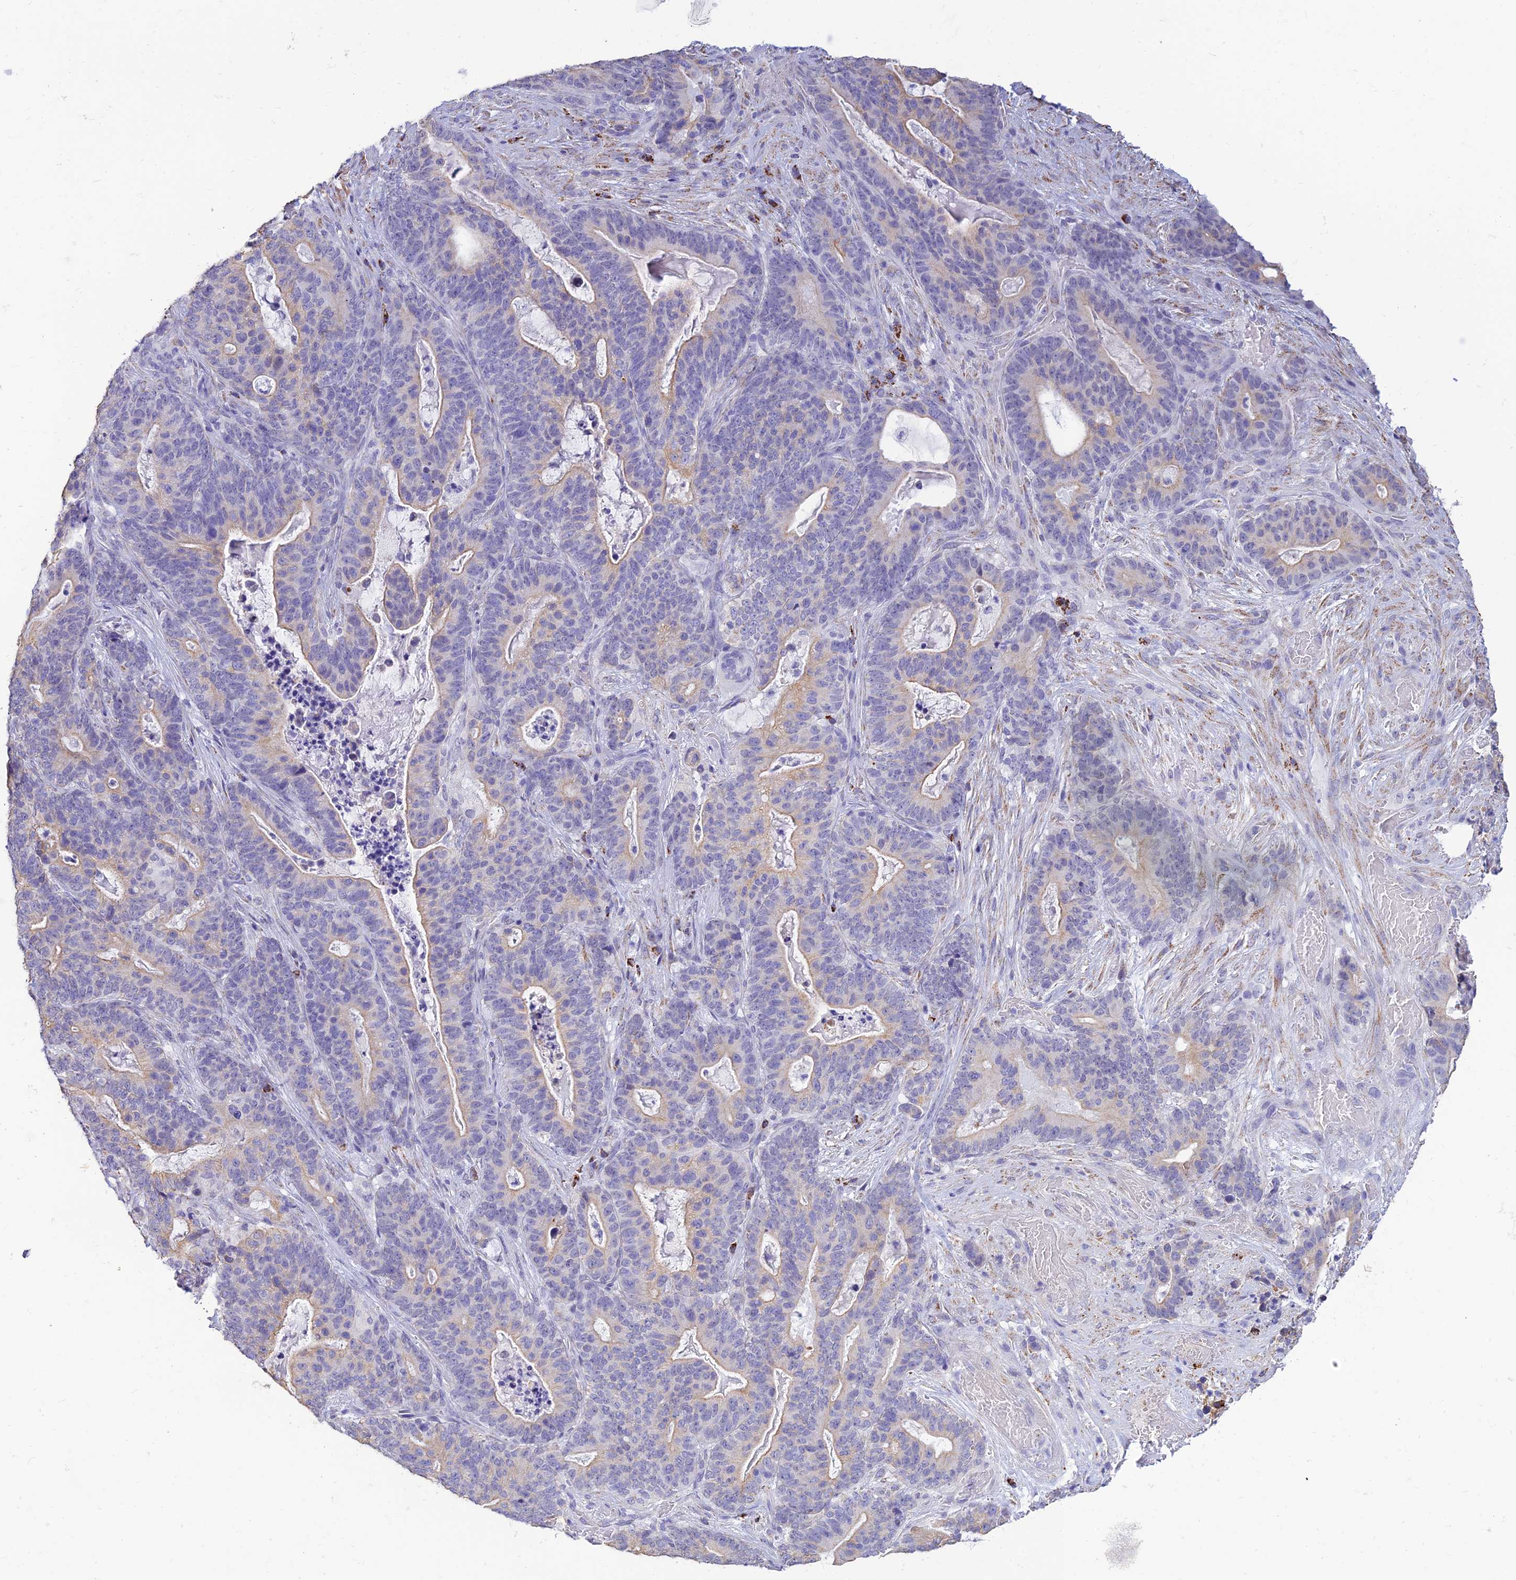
{"staining": {"intensity": "weak", "quantity": "<25%", "location": "cytoplasmic/membranous"}, "tissue": "stomach cancer", "cell_type": "Tumor cells", "image_type": "cancer", "snomed": [{"axis": "morphology", "description": "Normal tissue, NOS"}, {"axis": "morphology", "description": "Adenocarcinoma, NOS"}, {"axis": "topography", "description": "Stomach"}], "caption": "DAB immunohistochemical staining of human stomach adenocarcinoma reveals no significant staining in tumor cells.", "gene": "ALDH1L2", "patient": {"sex": "female", "age": 64}}